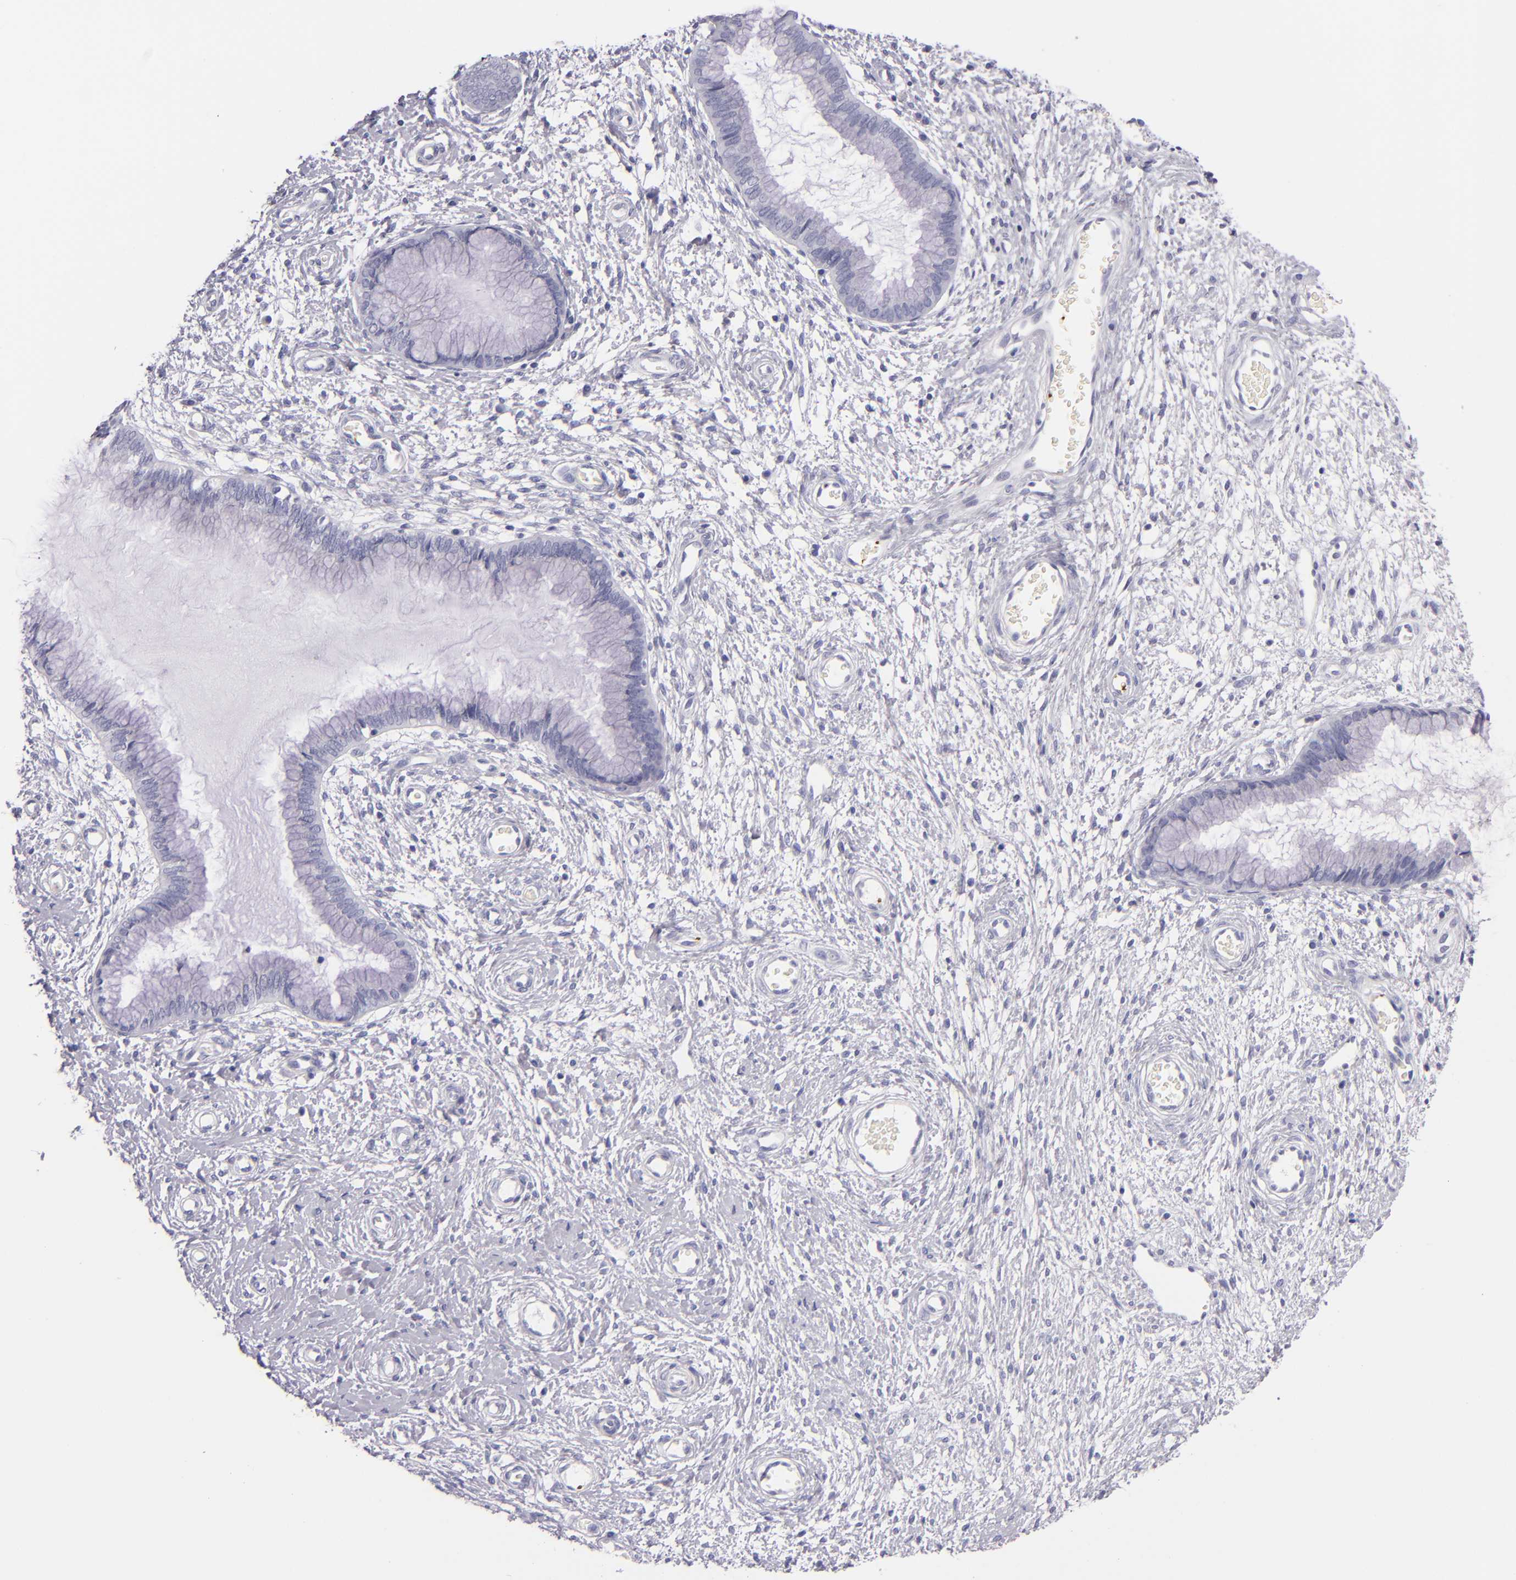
{"staining": {"intensity": "negative", "quantity": "none", "location": "none"}, "tissue": "cervix", "cell_type": "Glandular cells", "image_type": "normal", "snomed": [{"axis": "morphology", "description": "Normal tissue, NOS"}, {"axis": "topography", "description": "Cervix"}], "caption": "This is an immunohistochemistry micrograph of benign human cervix. There is no expression in glandular cells.", "gene": "GP1BA", "patient": {"sex": "female", "age": 55}}